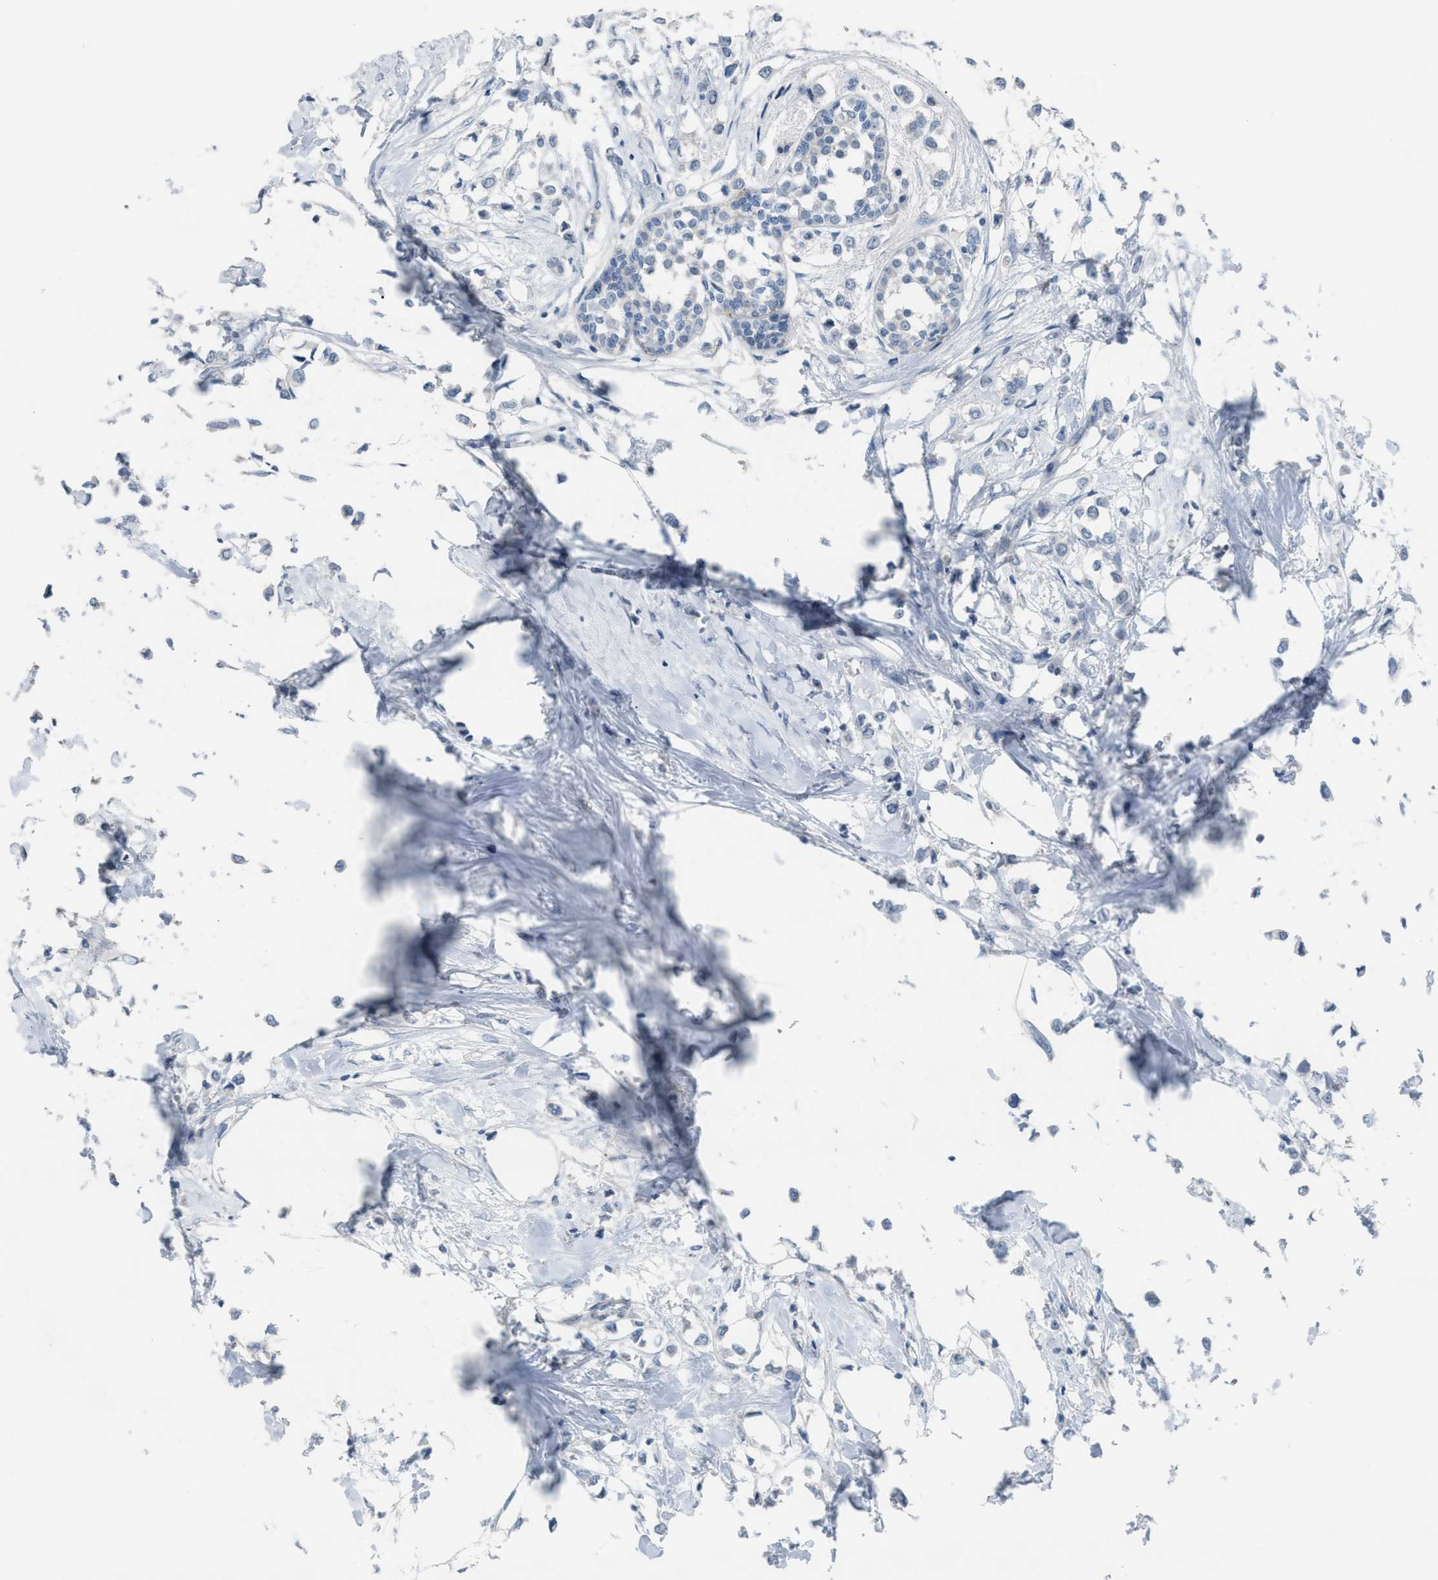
{"staining": {"intensity": "negative", "quantity": "none", "location": "none"}, "tissue": "breast cancer", "cell_type": "Tumor cells", "image_type": "cancer", "snomed": [{"axis": "morphology", "description": "Lobular carcinoma"}, {"axis": "topography", "description": "Breast"}], "caption": "Lobular carcinoma (breast) was stained to show a protein in brown. There is no significant positivity in tumor cells.", "gene": "ASPA", "patient": {"sex": "female", "age": 51}}